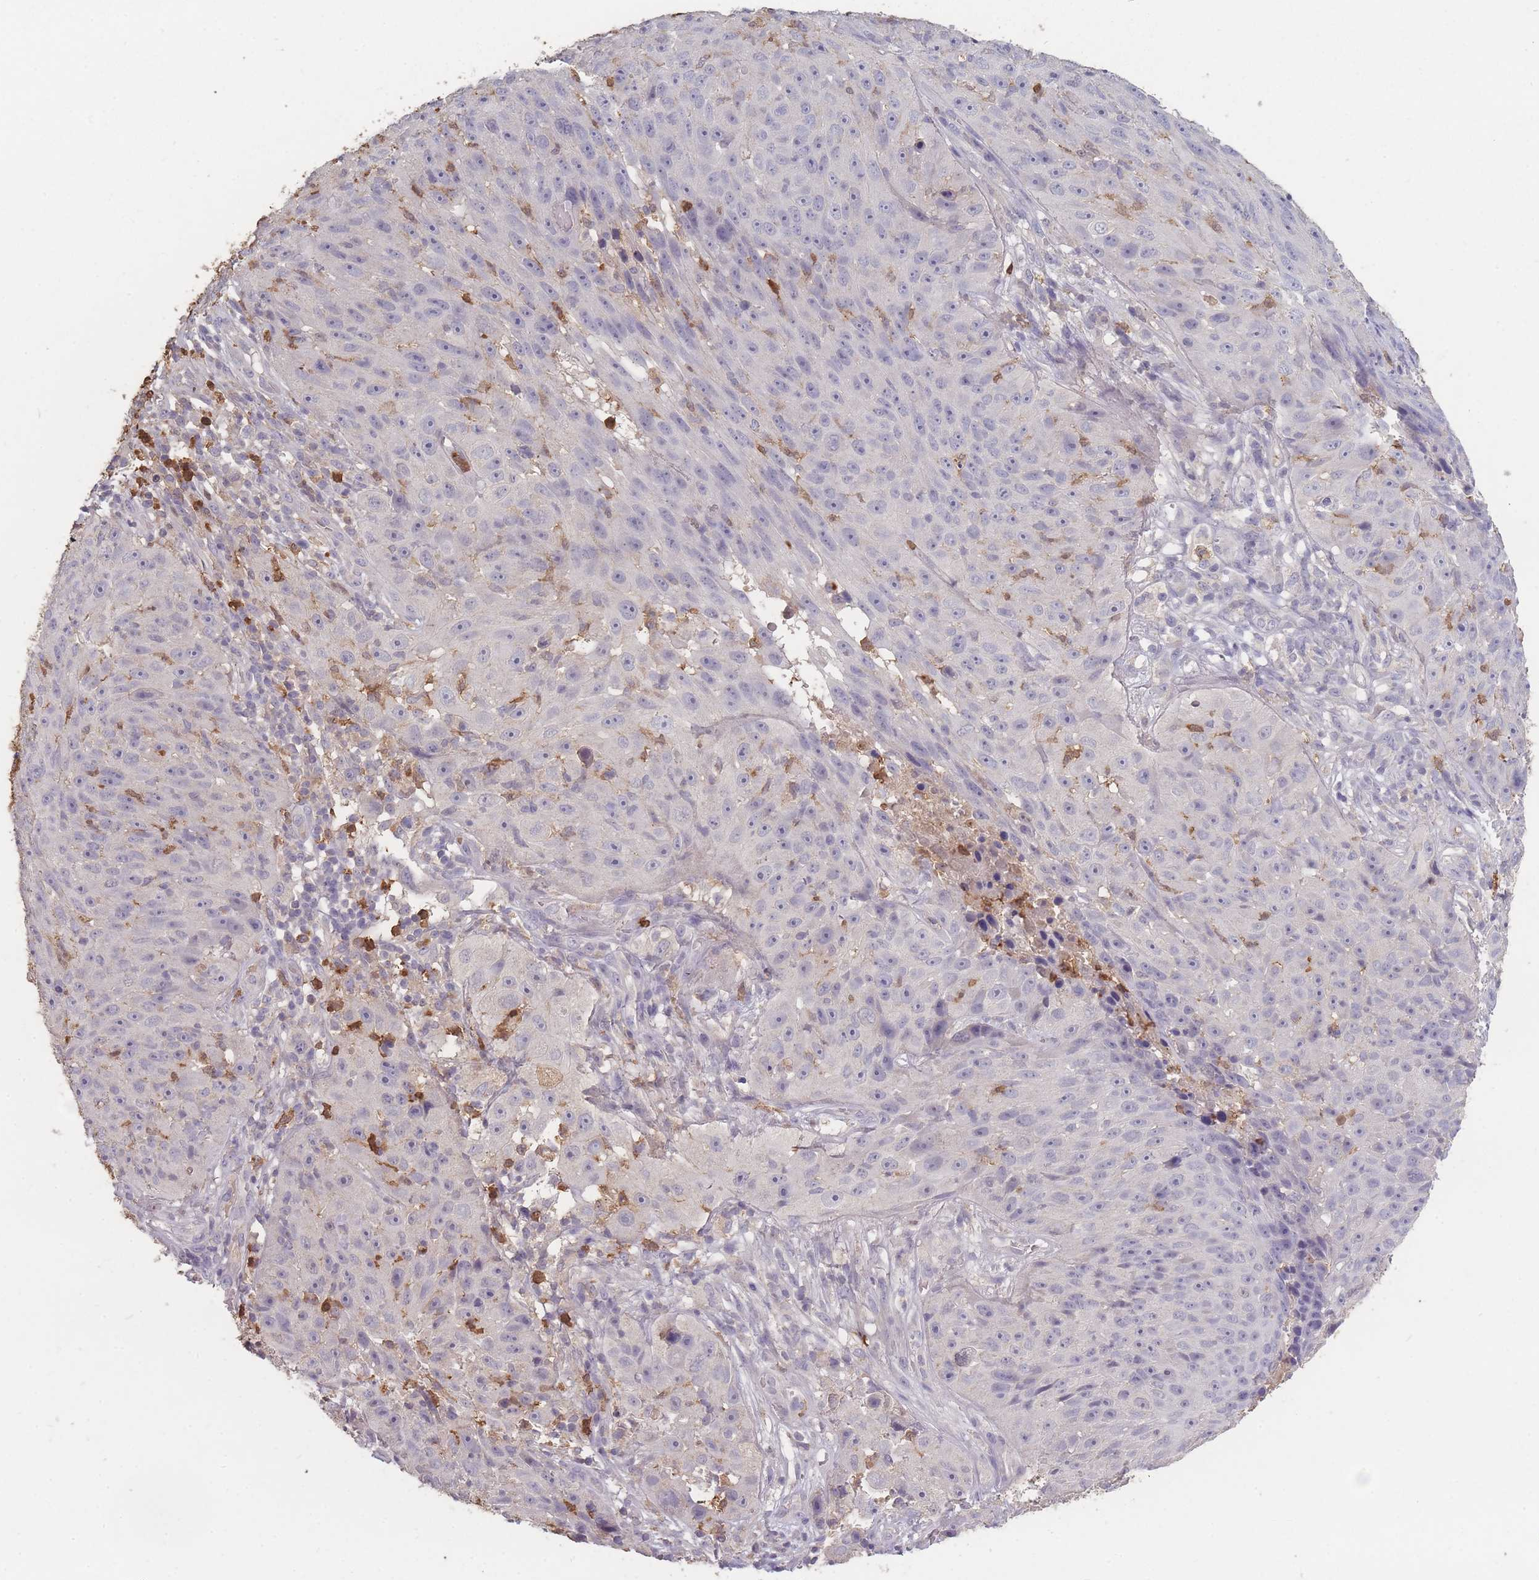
{"staining": {"intensity": "negative", "quantity": "none", "location": "none"}, "tissue": "skin cancer", "cell_type": "Tumor cells", "image_type": "cancer", "snomed": [{"axis": "morphology", "description": "Squamous cell carcinoma, NOS"}, {"axis": "topography", "description": "Skin"}], "caption": "Squamous cell carcinoma (skin) was stained to show a protein in brown. There is no significant positivity in tumor cells.", "gene": "BST1", "patient": {"sex": "female", "age": 87}}